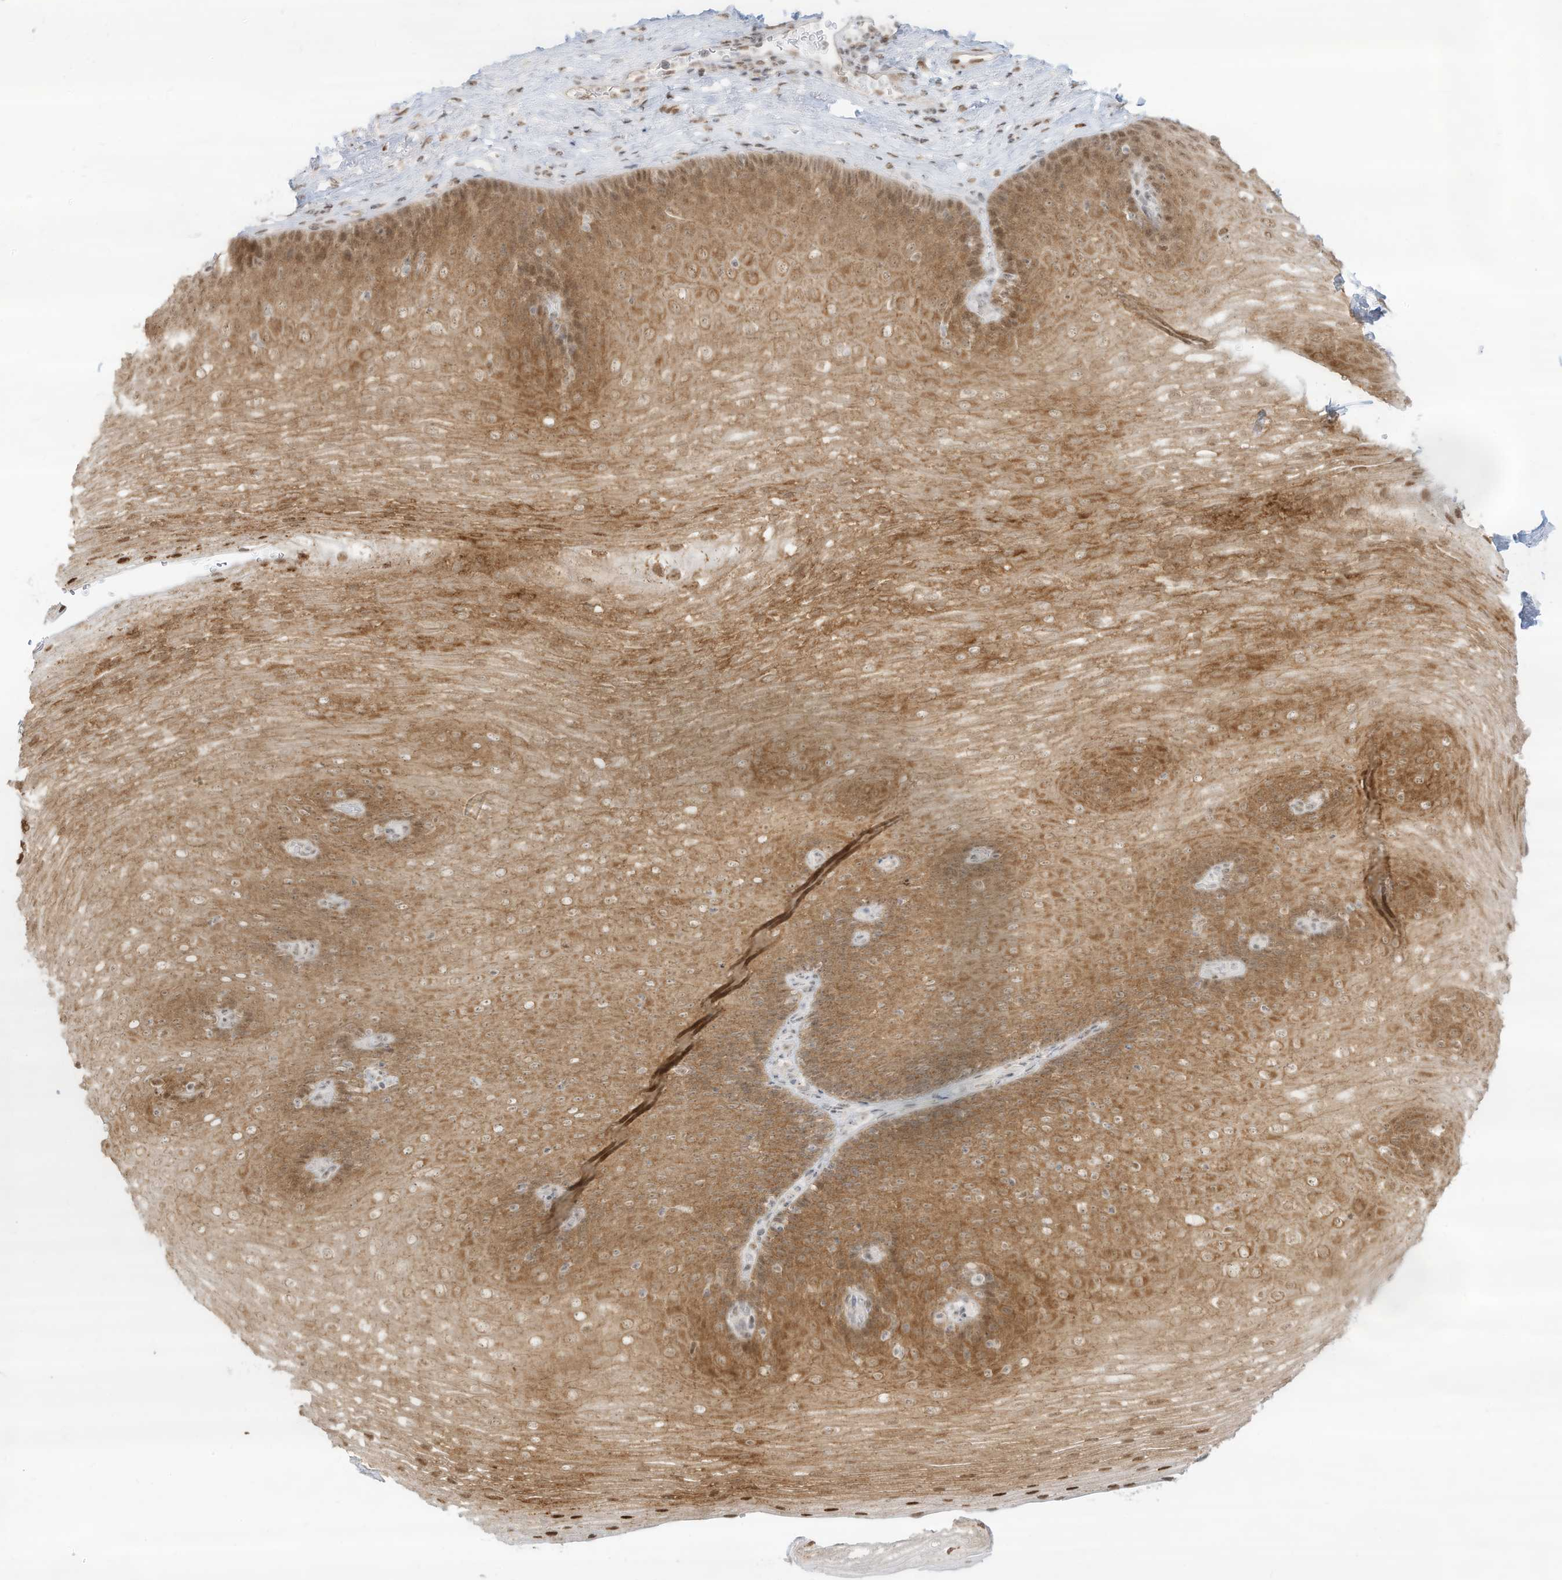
{"staining": {"intensity": "moderate", "quantity": ">75%", "location": "cytoplasmic/membranous,nuclear"}, "tissue": "esophagus", "cell_type": "Squamous epithelial cells", "image_type": "normal", "snomed": [{"axis": "morphology", "description": "Normal tissue, NOS"}, {"axis": "topography", "description": "Esophagus"}], "caption": "DAB immunohistochemical staining of benign esophagus demonstrates moderate cytoplasmic/membranous,nuclear protein staining in approximately >75% of squamous epithelial cells. Immunohistochemistry stains the protein in brown and the nuclei are stained blue.", "gene": "NHSL1", "patient": {"sex": "female", "age": 66}}